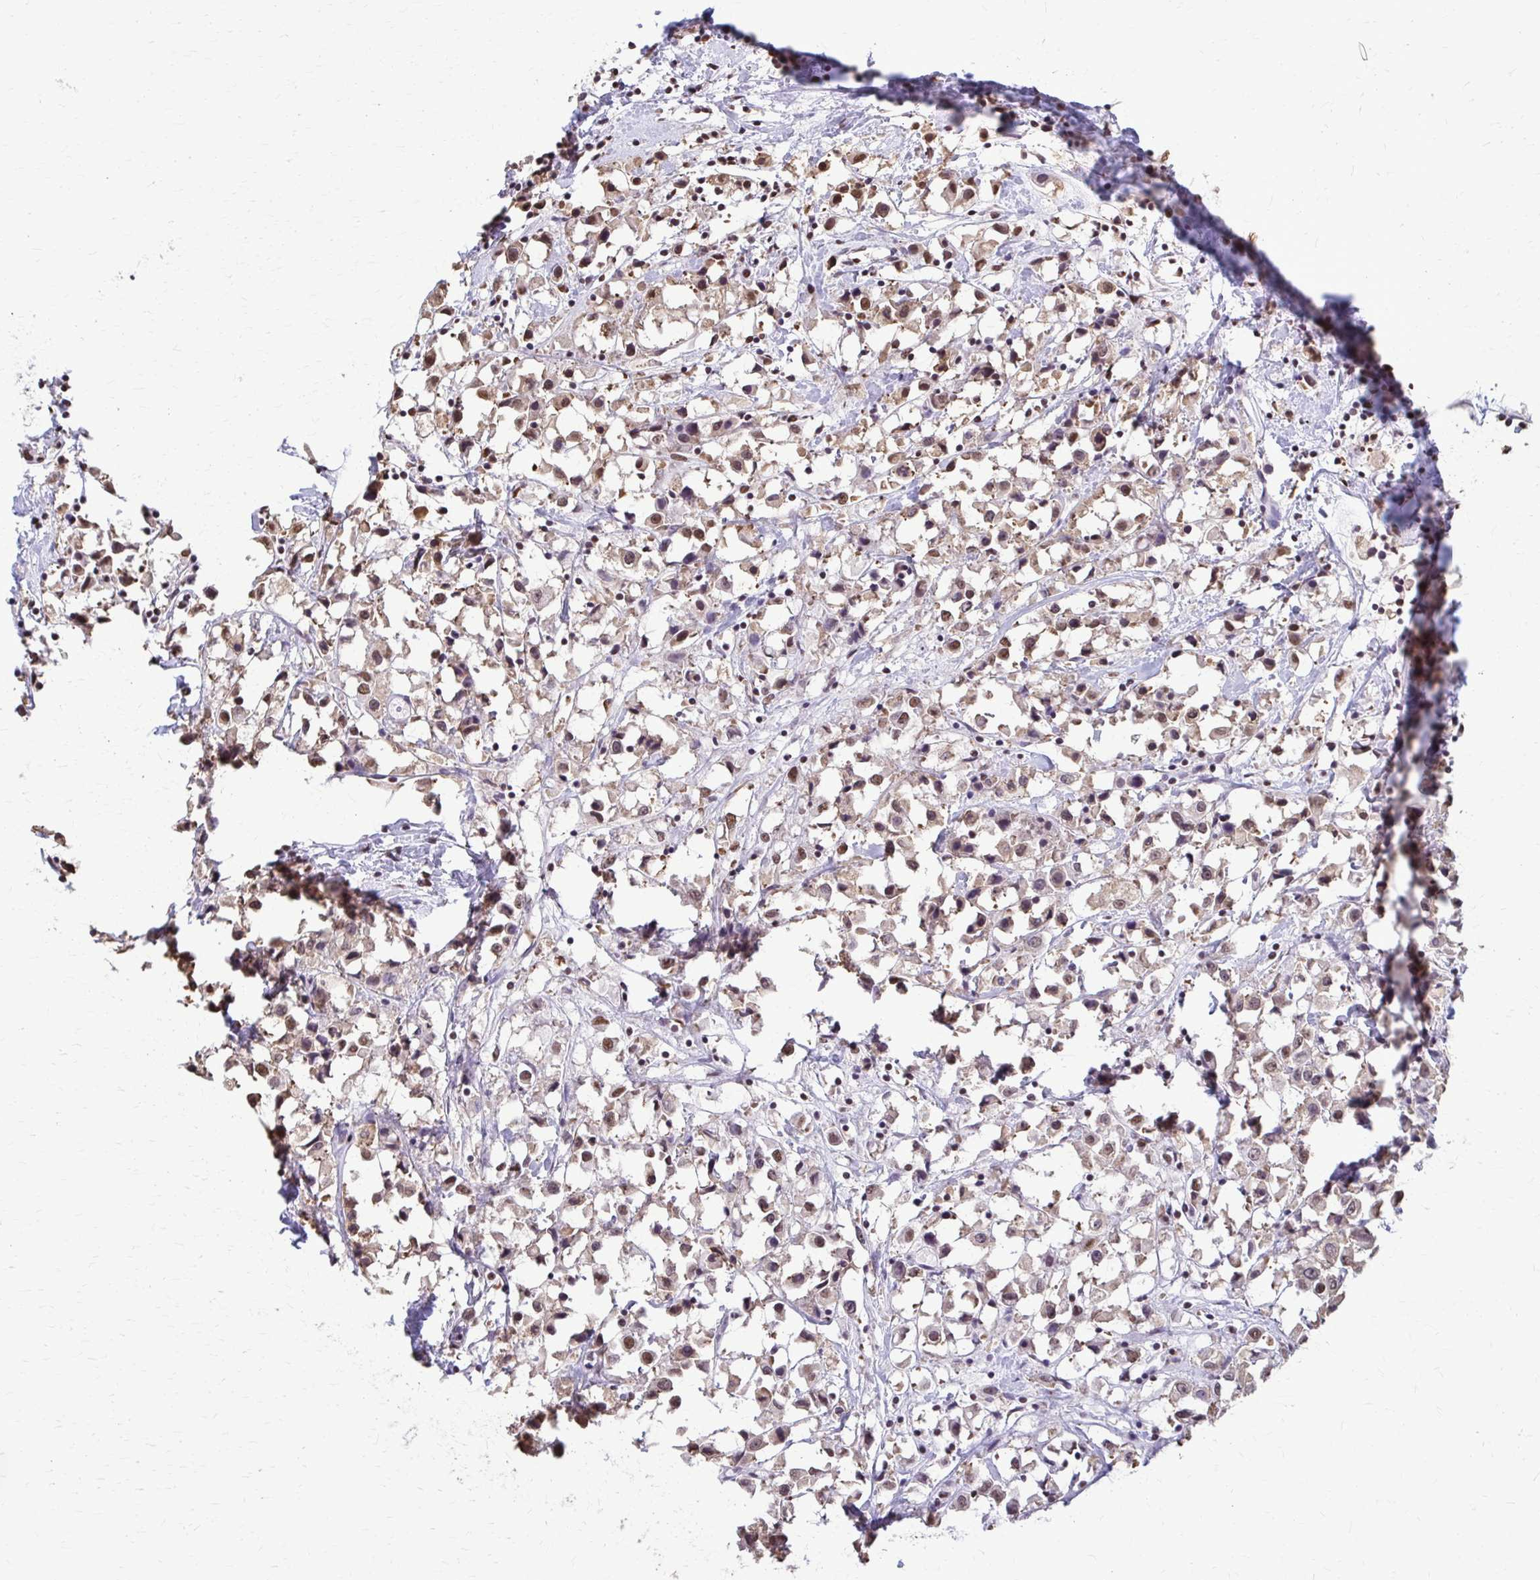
{"staining": {"intensity": "moderate", "quantity": ">75%", "location": "nuclear"}, "tissue": "breast cancer", "cell_type": "Tumor cells", "image_type": "cancer", "snomed": [{"axis": "morphology", "description": "Duct carcinoma"}, {"axis": "topography", "description": "Breast"}], "caption": "This photomicrograph reveals immunohistochemistry staining of infiltrating ductal carcinoma (breast), with medium moderate nuclear expression in approximately >75% of tumor cells.", "gene": "SNRPA", "patient": {"sex": "female", "age": 61}}